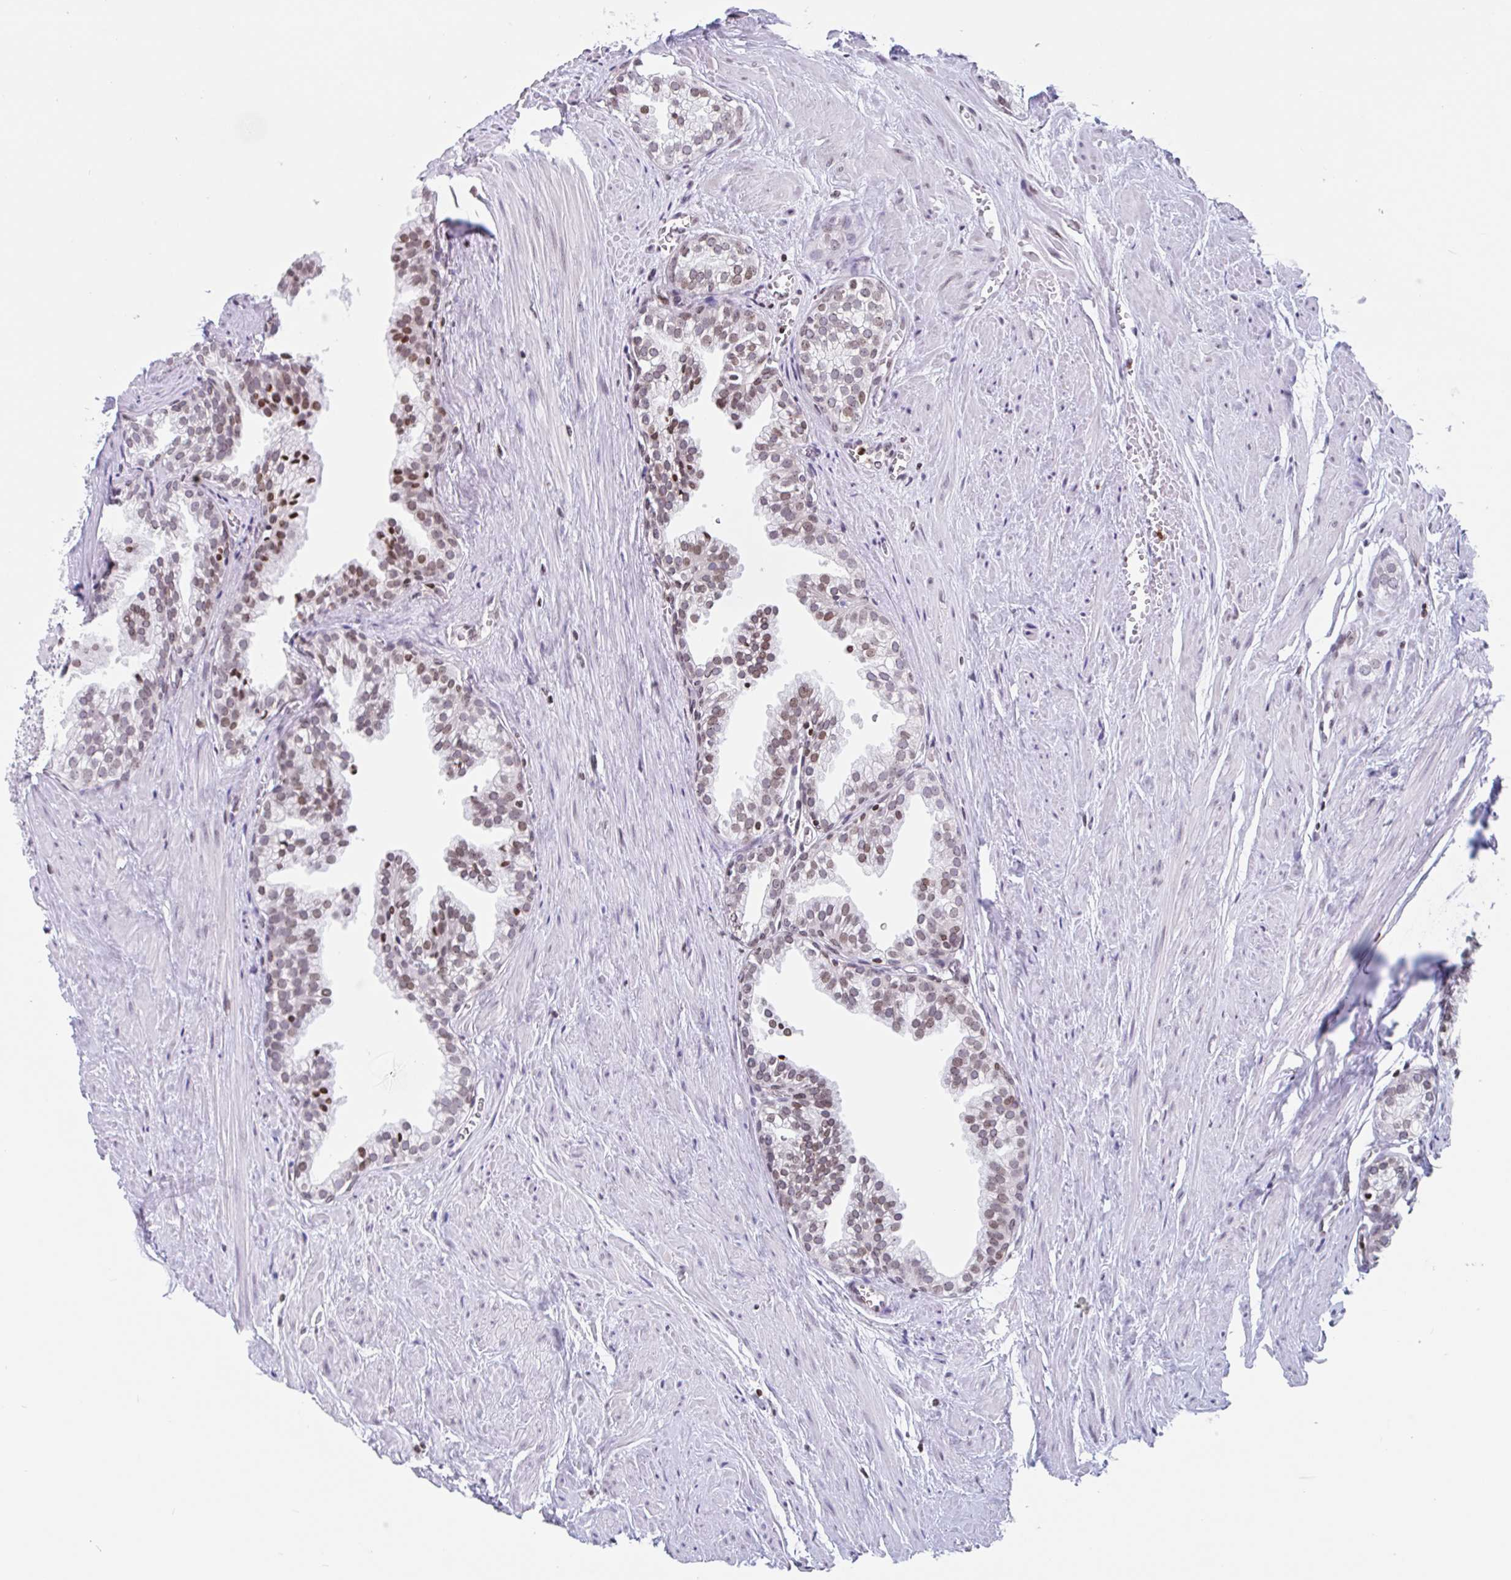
{"staining": {"intensity": "moderate", "quantity": ">75%", "location": "nuclear"}, "tissue": "prostate", "cell_type": "Glandular cells", "image_type": "normal", "snomed": [{"axis": "morphology", "description": "Normal tissue, NOS"}, {"axis": "topography", "description": "Prostate"}, {"axis": "topography", "description": "Peripheral nerve tissue"}], "caption": "Protein expression analysis of unremarkable prostate reveals moderate nuclear expression in approximately >75% of glandular cells.", "gene": "NOL6", "patient": {"sex": "male", "age": 55}}